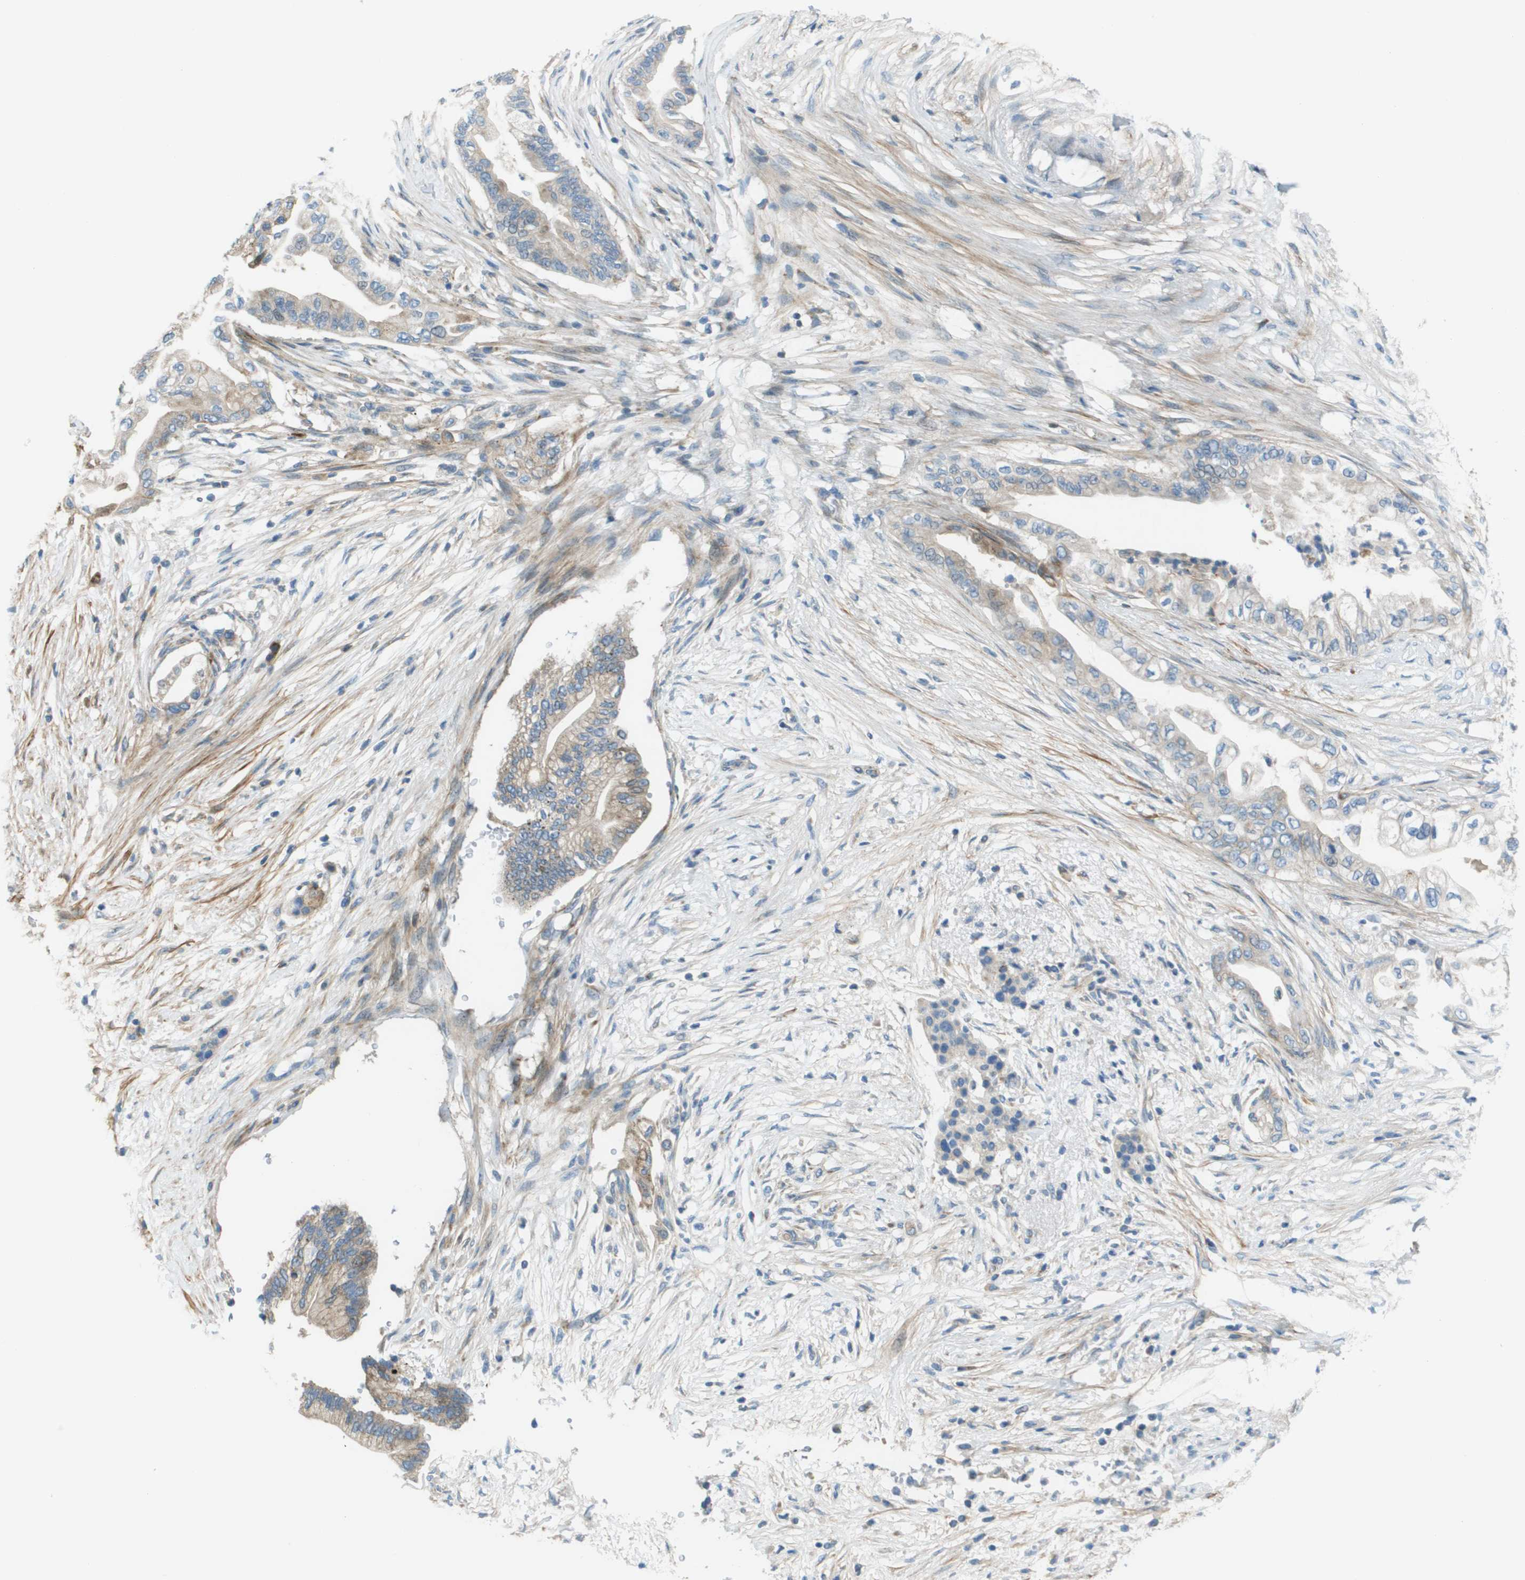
{"staining": {"intensity": "weak", "quantity": "<25%", "location": "cytoplasmic/membranous"}, "tissue": "pancreatic cancer", "cell_type": "Tumor cells", "image_type": "cancer", "snomed": [{"axis": "morphology", "description": "Normal tissue, NOS"}, {"axis": "morphology", "description": "Adenocarcinoma, NOS"}, {"axis": "topography", "description": "Pancreas"}, {"axis": "topography", "description": "Duodenum"}], "caption": "DAB immunohistochemical staining of human pancreatic cancer (adenocarcinoma) reveals no significant expression in tumor cells.", "gene": "GALNT6", "patient": {"sex": "female", "age": 60}}